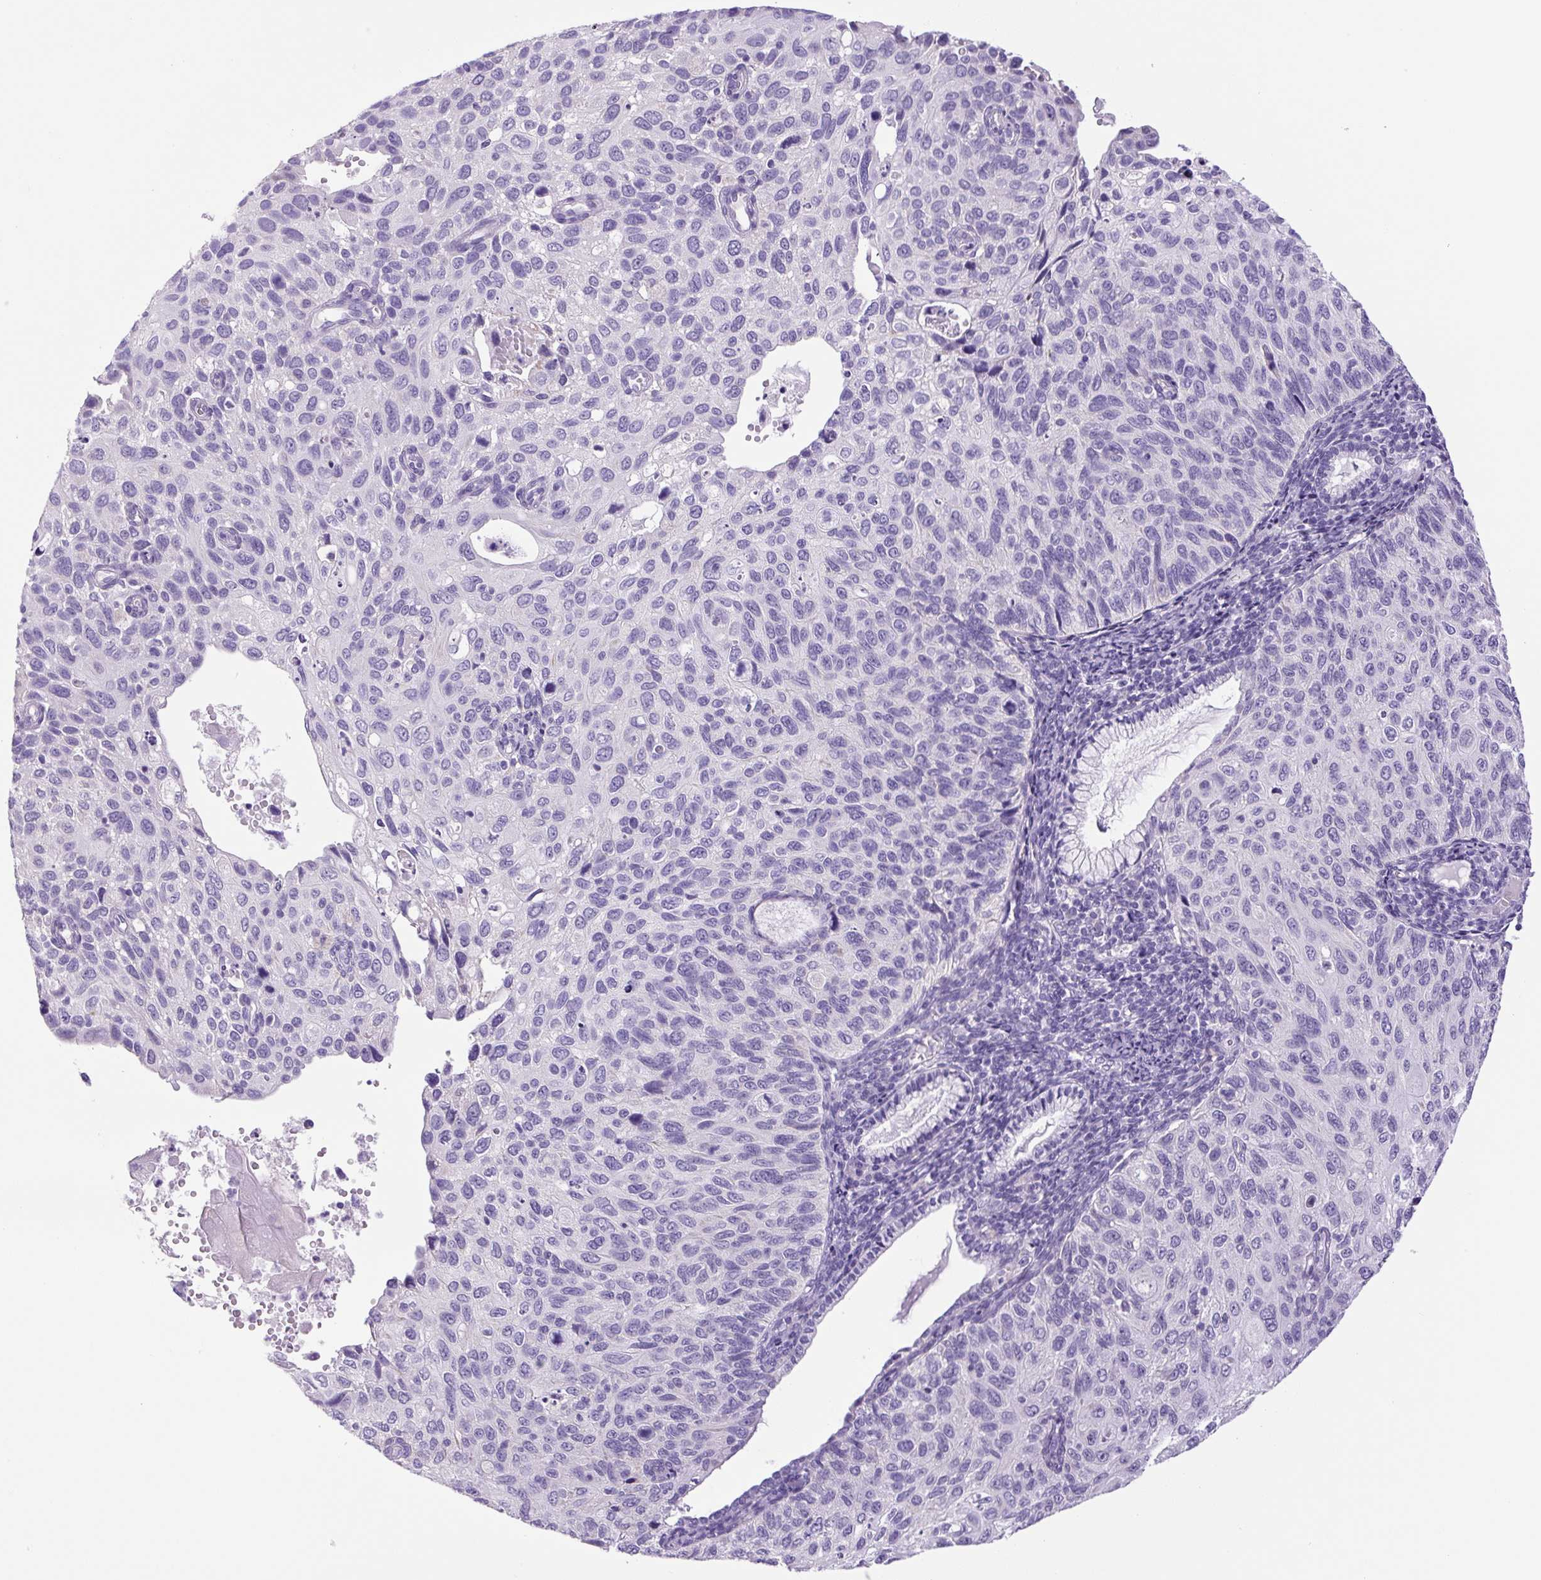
{"staining": {"intensity": "negative", "quantity": "none", "location": "none"}, "tissue": "cervical cancer", "cell_type": "Tumor cells", "image_type": "cancer", "snomed": [{"axis": "morphology", "description": "Squamous cell carcinoma, NOS"}, {"axis": "topography", "description": "Cervix"}], "caption": "Cervical cancer (squamous cell carcinoma) was stained to show a protein in brown. There is no significant positivity in tumor cells. (DAB (3,3'-diaminobenzidine) immunohistochemistry visualized using brightfield microscopy, high magnification).", "gene": "CHGA", "patient": {"sex": "female", "age": 70}}